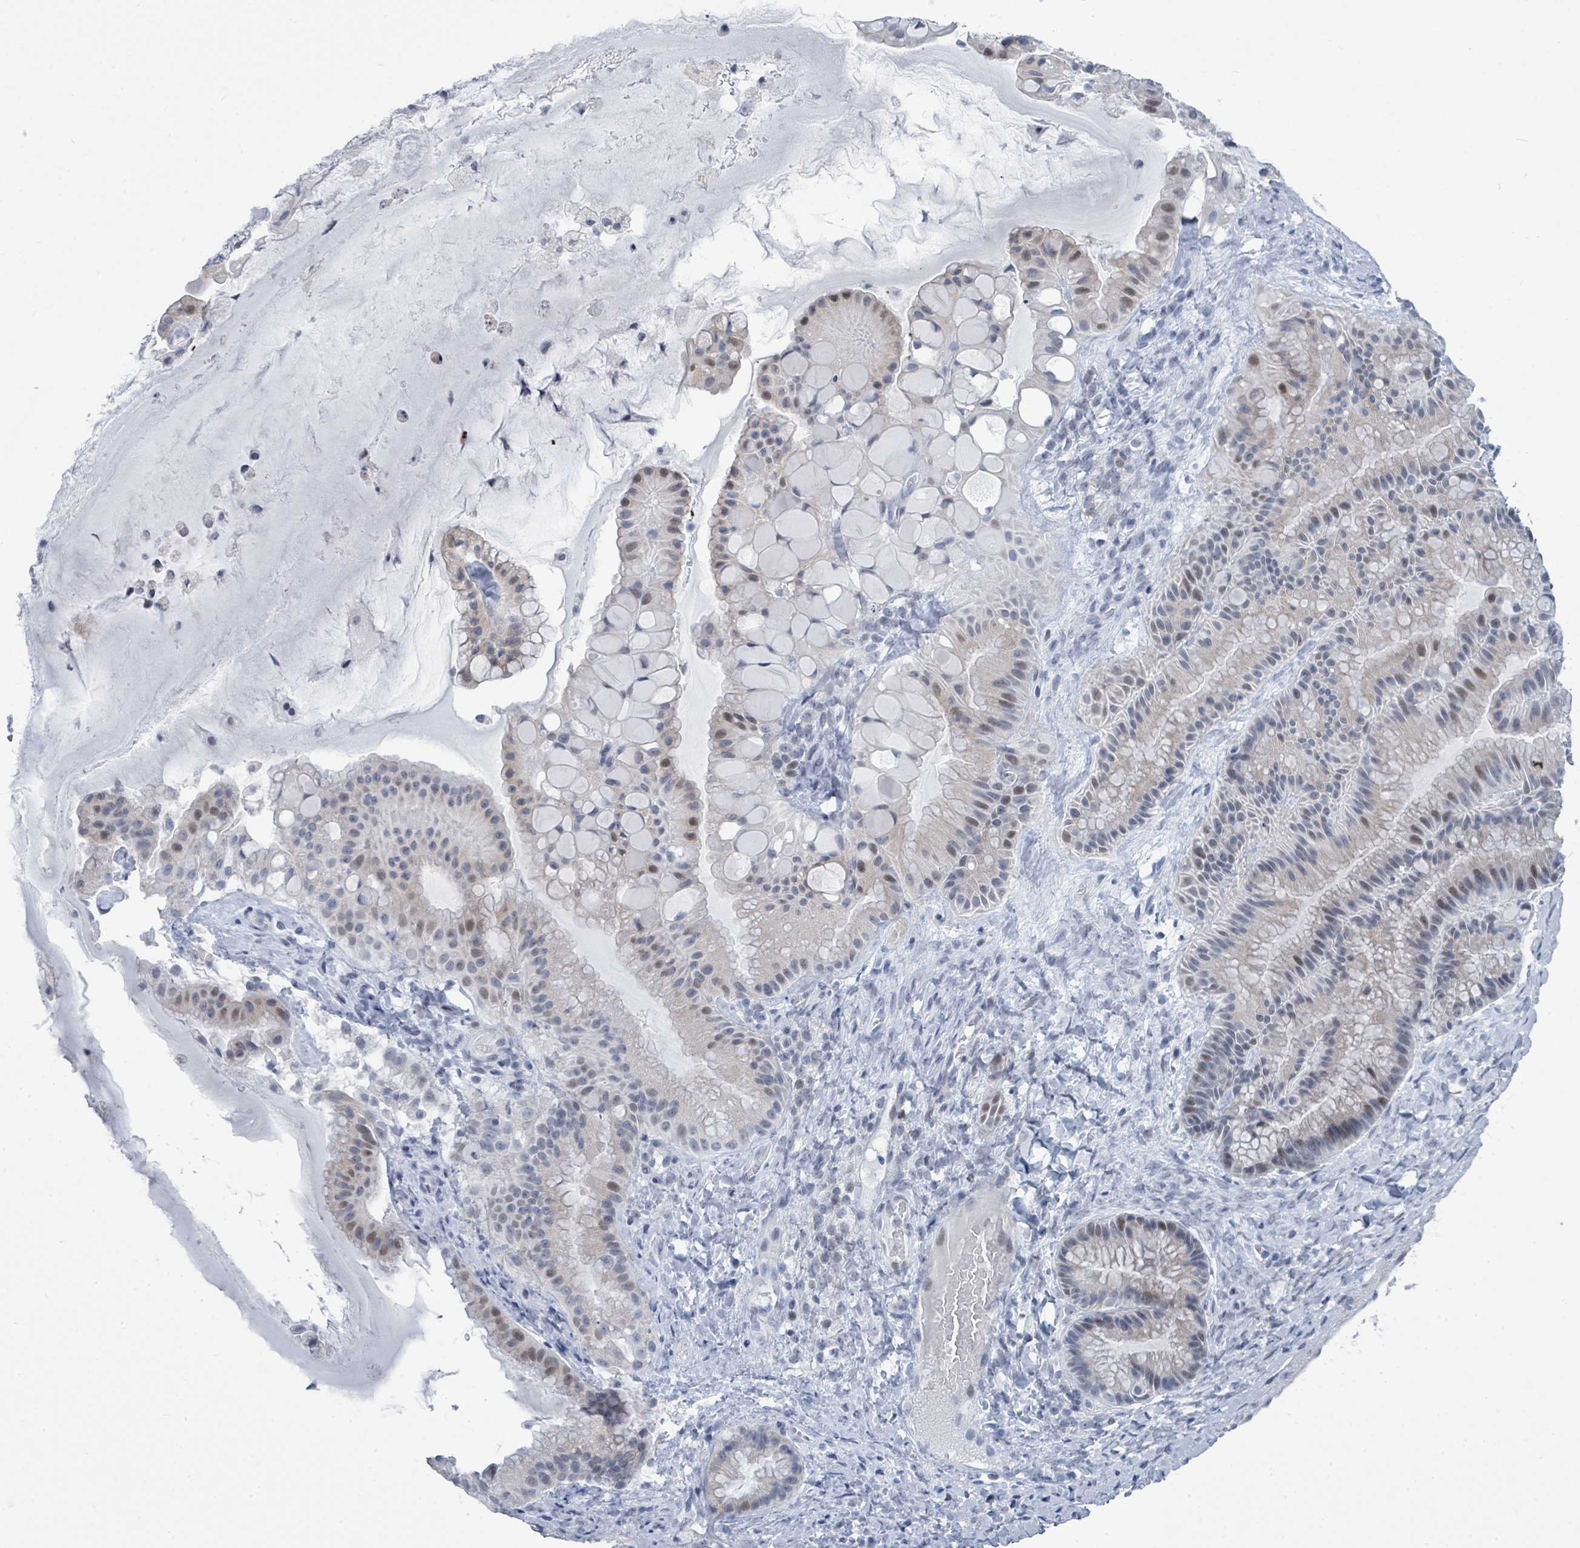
{"staining": {"intensity": "weak", "quantity": "25%-75%", "location": "nuclear"}, "tissue": "ovarian cancer", "cell_type": "Tumor cells", "image_type": "cancer", "snomed": [{"axis": "morphology", "description": "Cystadenocarcinoma, mucinous, NOS"}, {"axis": "topography", "description": "Ovary"}], "caption": "DAB immunohistochemical staining of human ovarian cancer demonstrates weak nuclear protein positivity in approximately 25%-75% of tumor cells.", "gene": "CT45A5", "patient": {"sex": "female", "age": 61}}